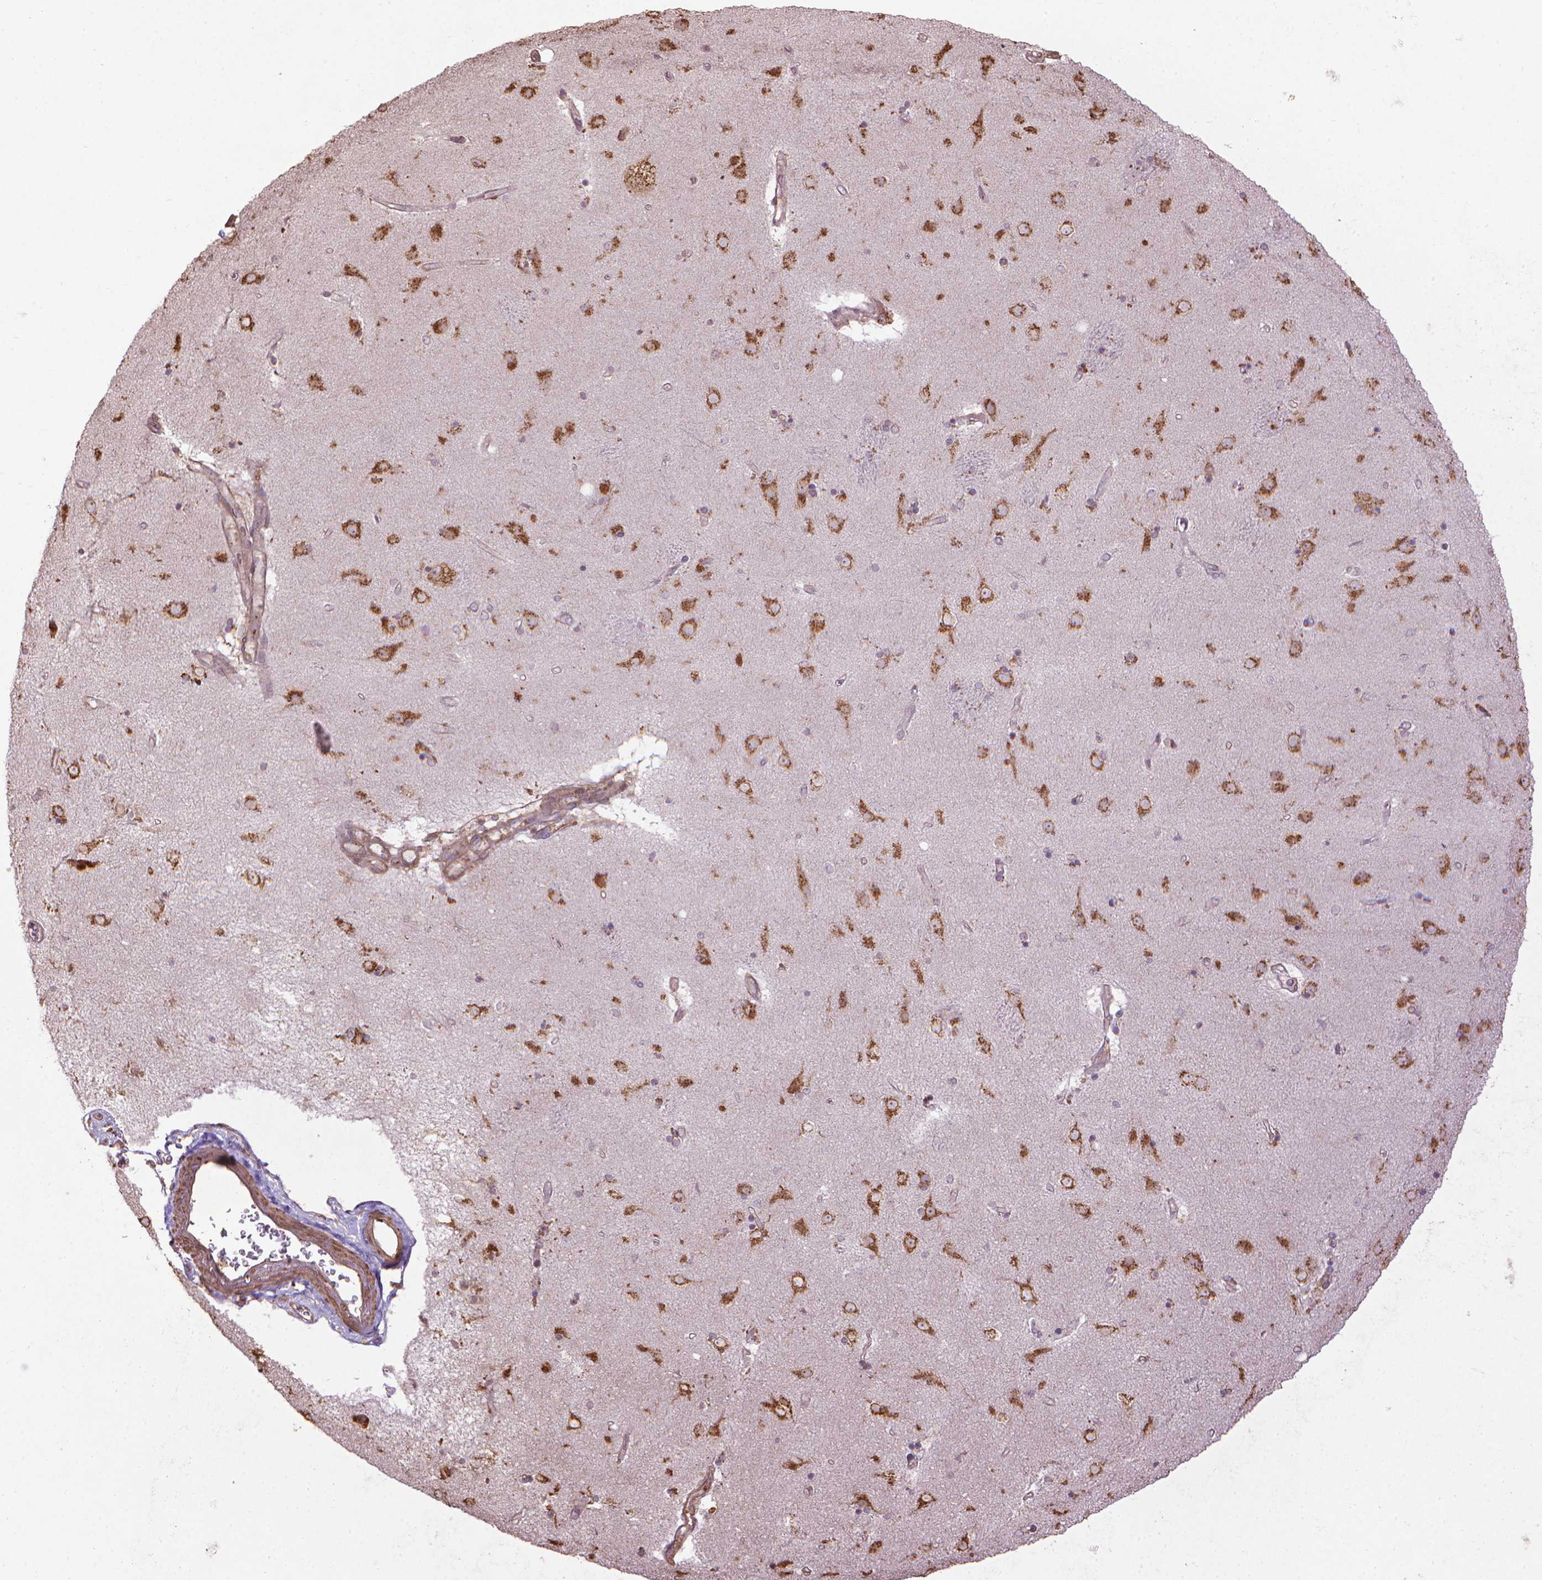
{"staining": {"intensity": "strong", "quantity": ">75%", "location": "cytoplasmic/membranous"}, "tissue": "caudate", "cell_type": "Glial cells", "image_type": "normal", "snomed": [{"axis": "morphology", "description": "Normal tissue, NOS"}, {"axis": "topography", "description": "Lateral ventricle wall"}], "caption": "A histopathology image of caudate stained for a protein shows strong cytoplasmic/membranous brown staining in glial cells. (Brightfield microscopy of DAB IHC at high magnification).", "gene": "GAS1", "patient": {"sex": "female", "age": 71}}